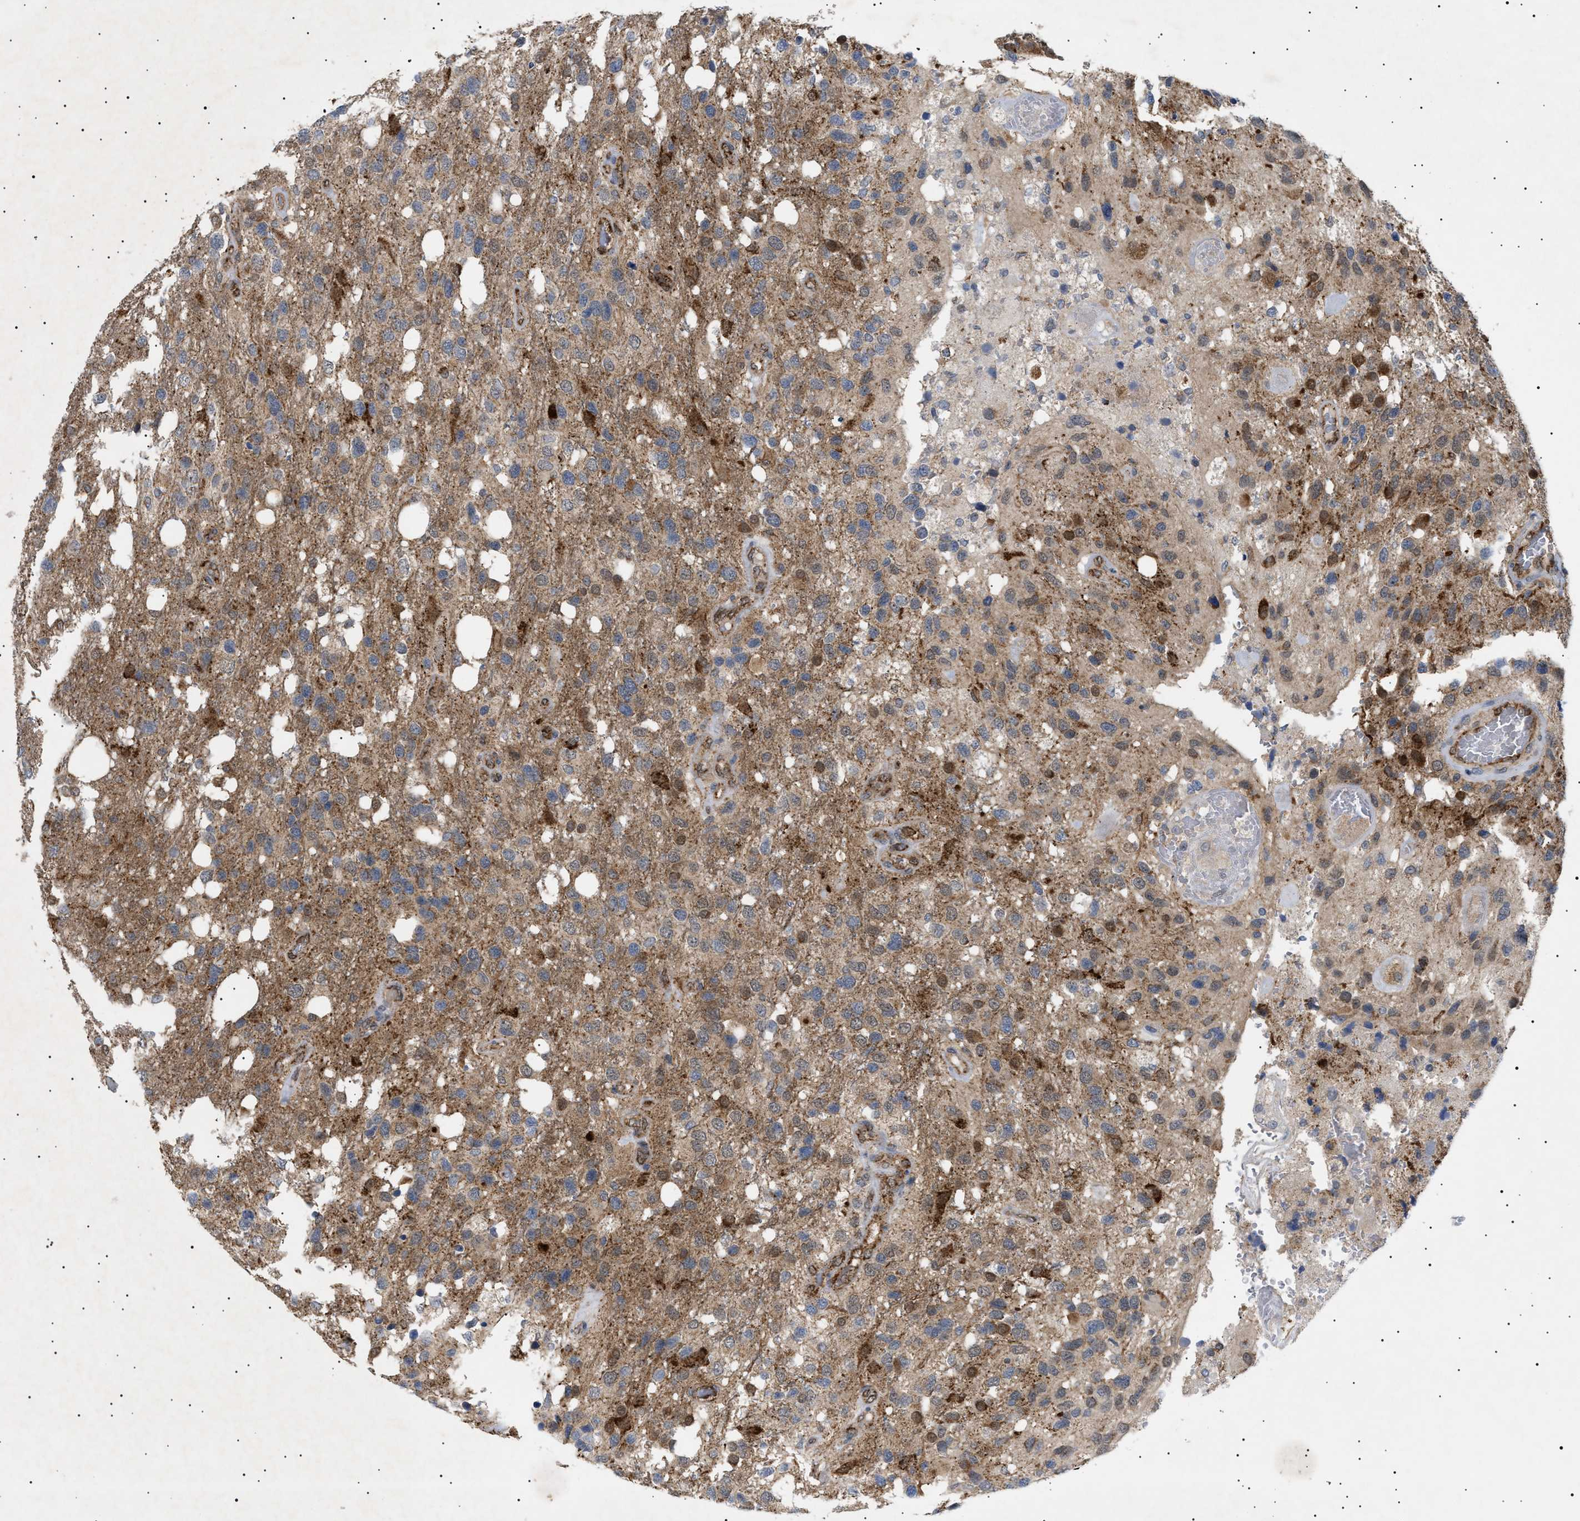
{"staining": {"intensity": "moderate", "quantity": ">75%", "location": "cytoplasmic/membranous"}, "tissue": "glioma", "cell_type": "Tumor cells", "image_type": "cancer", "snomed": [{"axis": "morphology", "description": "Glioma, malignant, High grade"}, {"axis": "topography", "description": "Brain"}], "caption": "DAB immunohistochemical staining of glioma displays moderate cytoplasmic/membranous protein expression in approximately >75% of tumor cells. Using DAB (3,3'-diaminobenzidine) (brown) and hematoxylin (blue) stains, captured at high magnification using brightfield microscopy.", "gene": "SIRT5", "patient": {"sex": "female", "age": 58}}